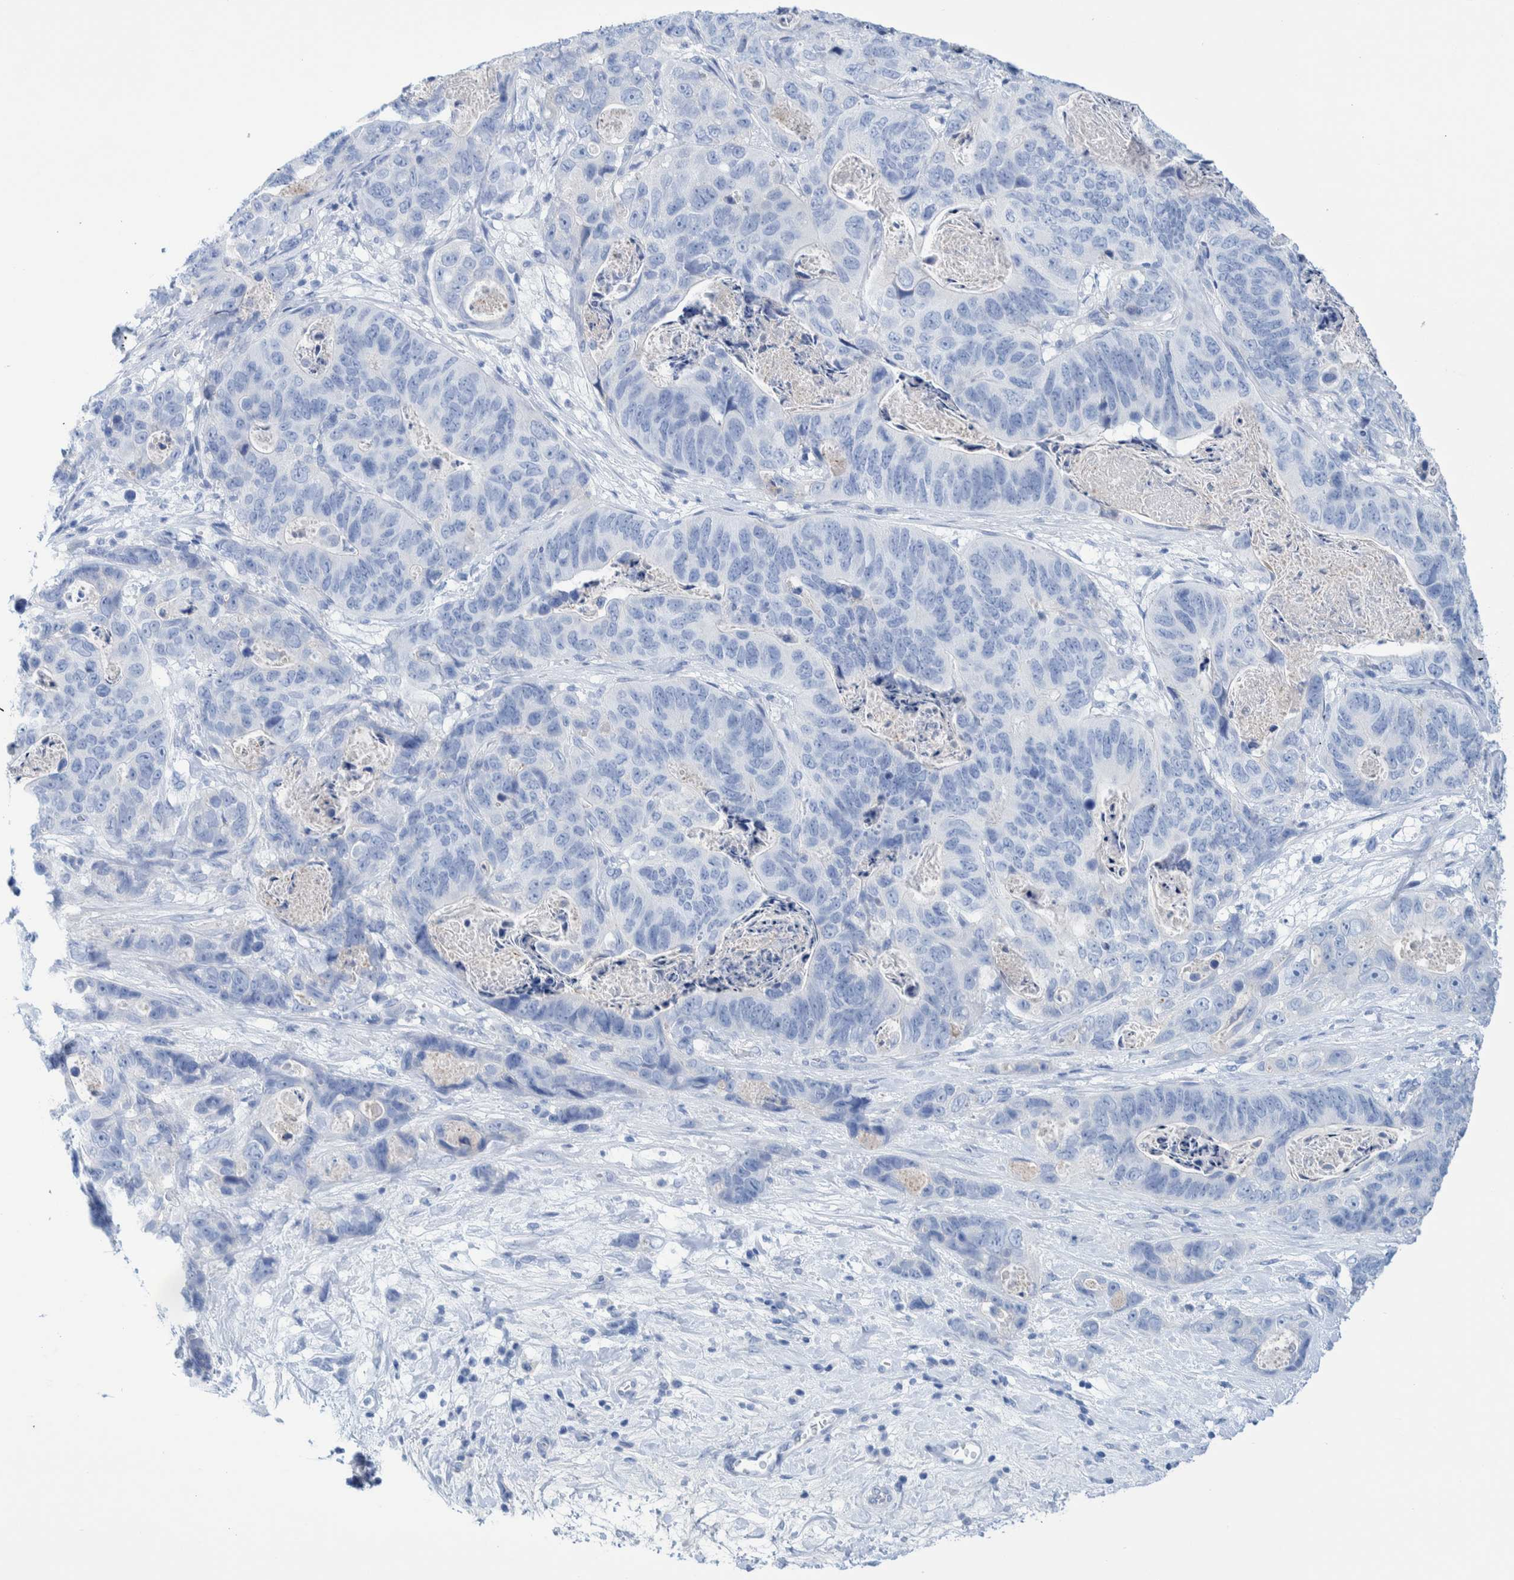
{"staining": {"intensity": "negative", "quantity": "none", "location": "none"}, "tissue": "stomach cancer", "cell_type": "Tumor cells", "image_type": "cancer", "snomed": [{"axis": "morphology", "description": "Normal tissue, NOS"}, {"axis": "morphology", "description": "Adenocarcinoma, NOS"}, {"axis": "topography", "description": "Stomach"}], "caption": "Immunohistochemical staining of stomach cancer (adenocarcinoma) exhibits no significant expression in tumor cells.", "gene": "PERP", "patient": {"sex": "female", "age": 89}}